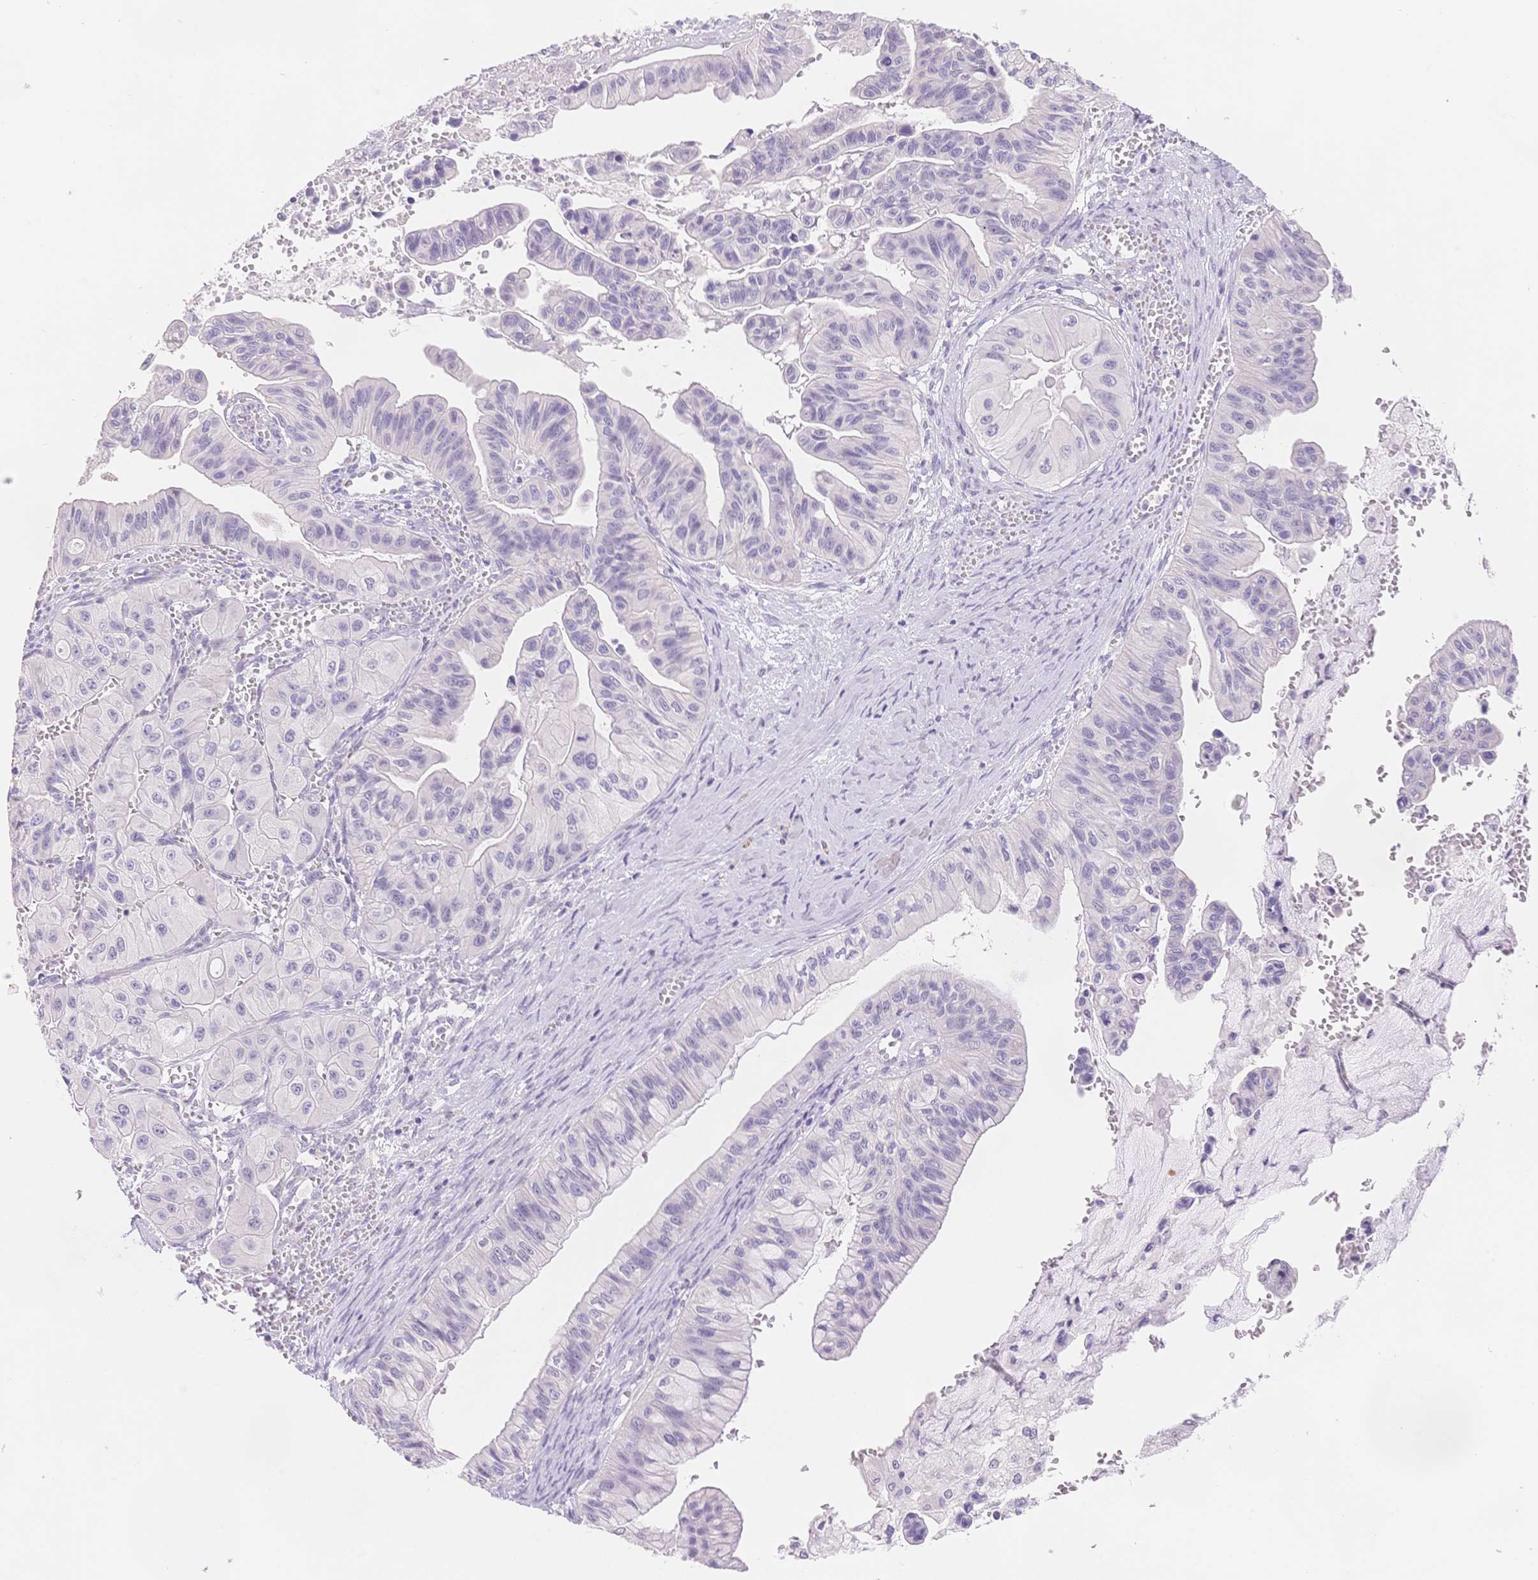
{"staining": {"intensity": "negative", "quantity": "none", "location": "none"}, "tissue": "ovarian cancer", "cell_type": "Tumor cells", "image_type": "cancer", "snomed": [{"axis": "morphology", "description": "Cystadenocarcinoma, mucinous, NOS"}, {"axis": "topography", "description": "Ovary"}], "caption": "DAB immunohistochemical staining of ovarian cancer (mucinous cystadenocarcinoma) reveals no significant positivity in tumor cells.", "gene": "MYOM1", "patient": {"sex": "female", "age": 72}}